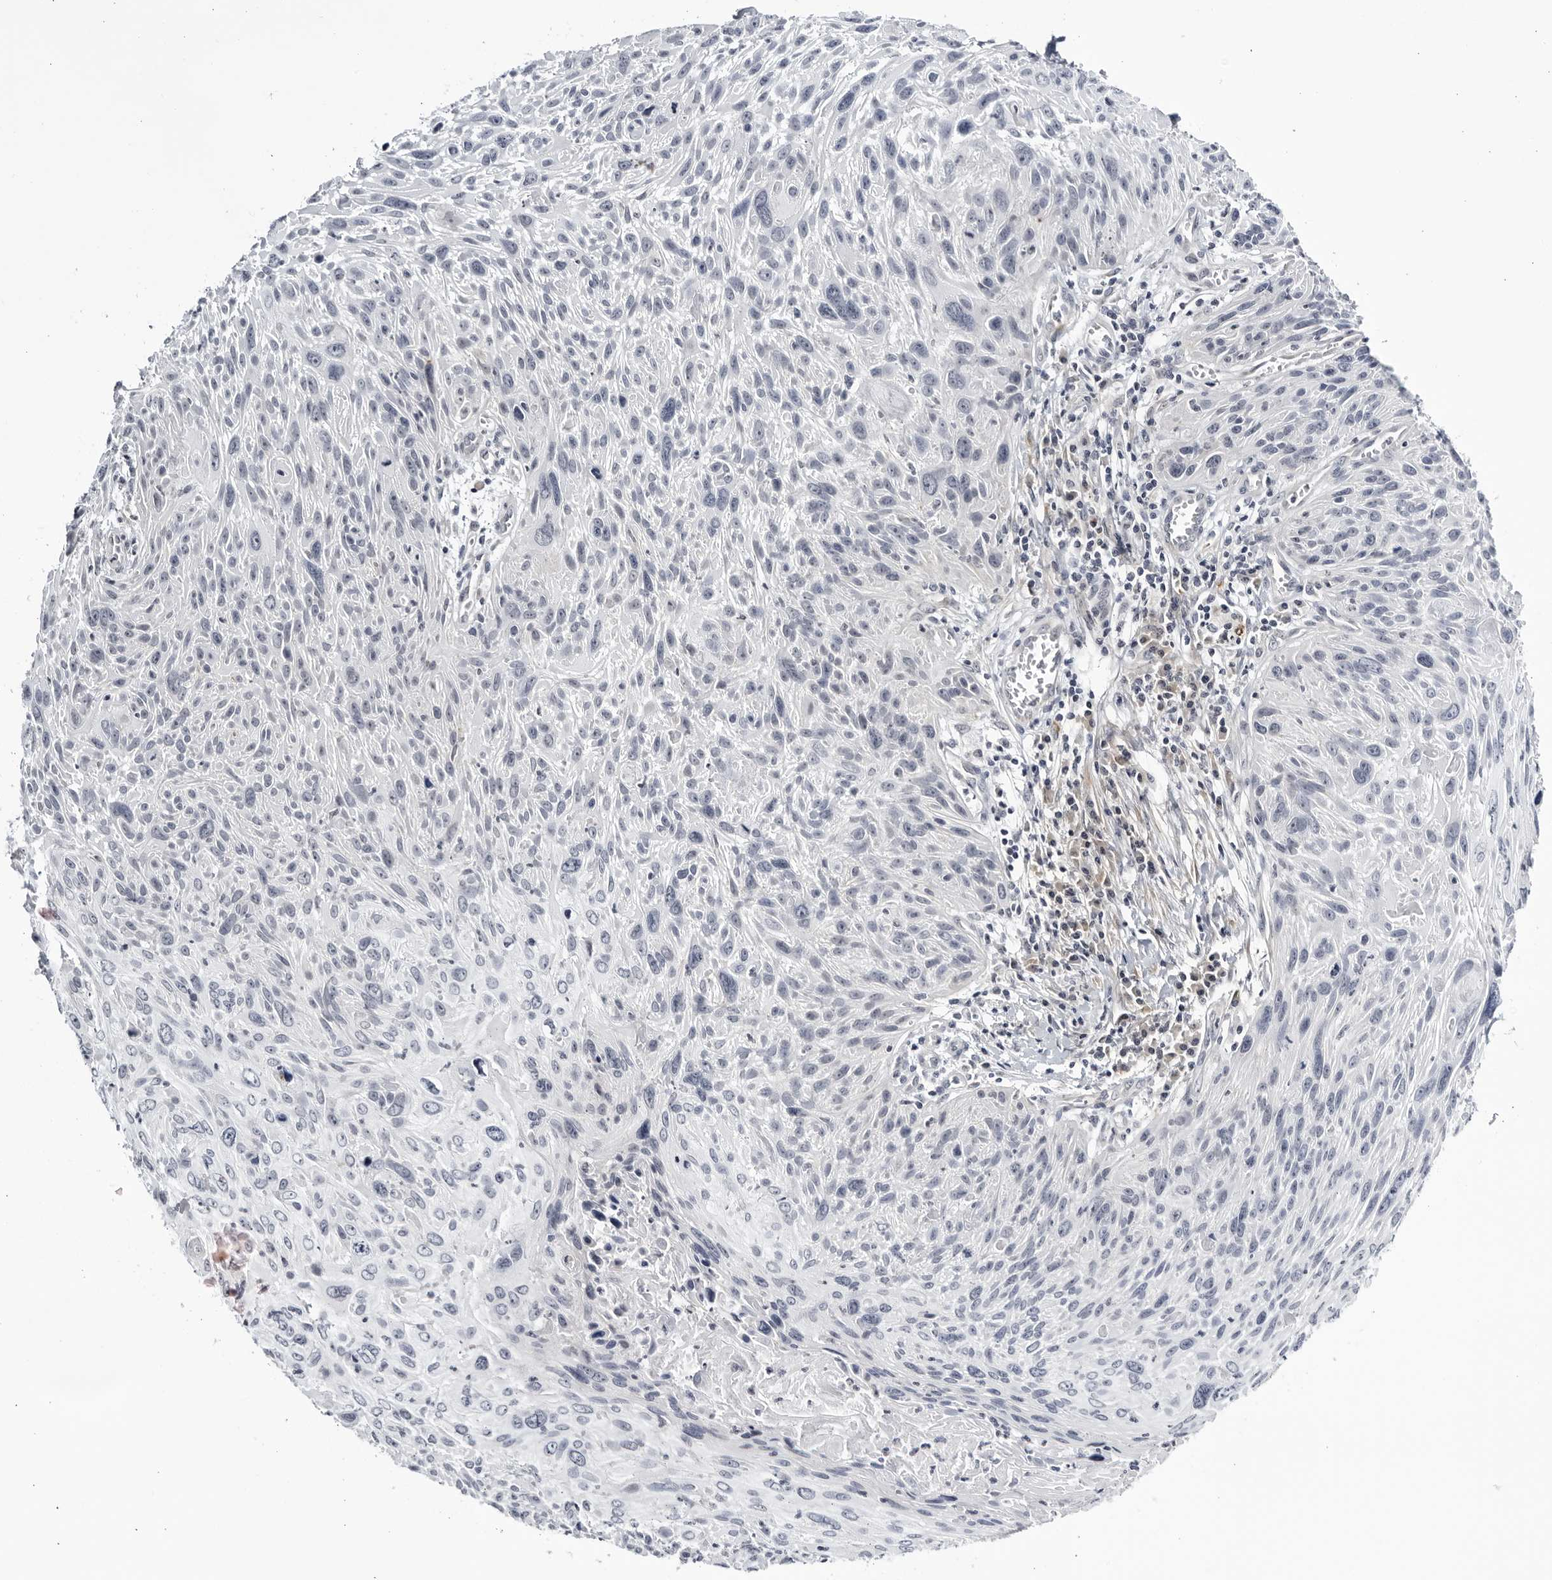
{"staining": {"intensity": "negative", "quantity": "none", "location": "none"}, "tissue": "cervical cancer", "cell_type": "Tumor cells", "image_type": "cancer", "snomed": [{"axis": "morphology", "description": "Squamous cell carcinoma, NOS"}, {"axis": "topography", "description": "Cervix"}], "caption": "Immunohistochemistry (IHC) of cervical cancer (squamous cell carcinoma) shows no expression in tumor cells. Brightfield microscopy of IHC stained with DAB (brown) and hematoxylin (blue), captured at high magnification.", "gene": "CNBD1", "patient": {"sex": "female", "age": 51}}